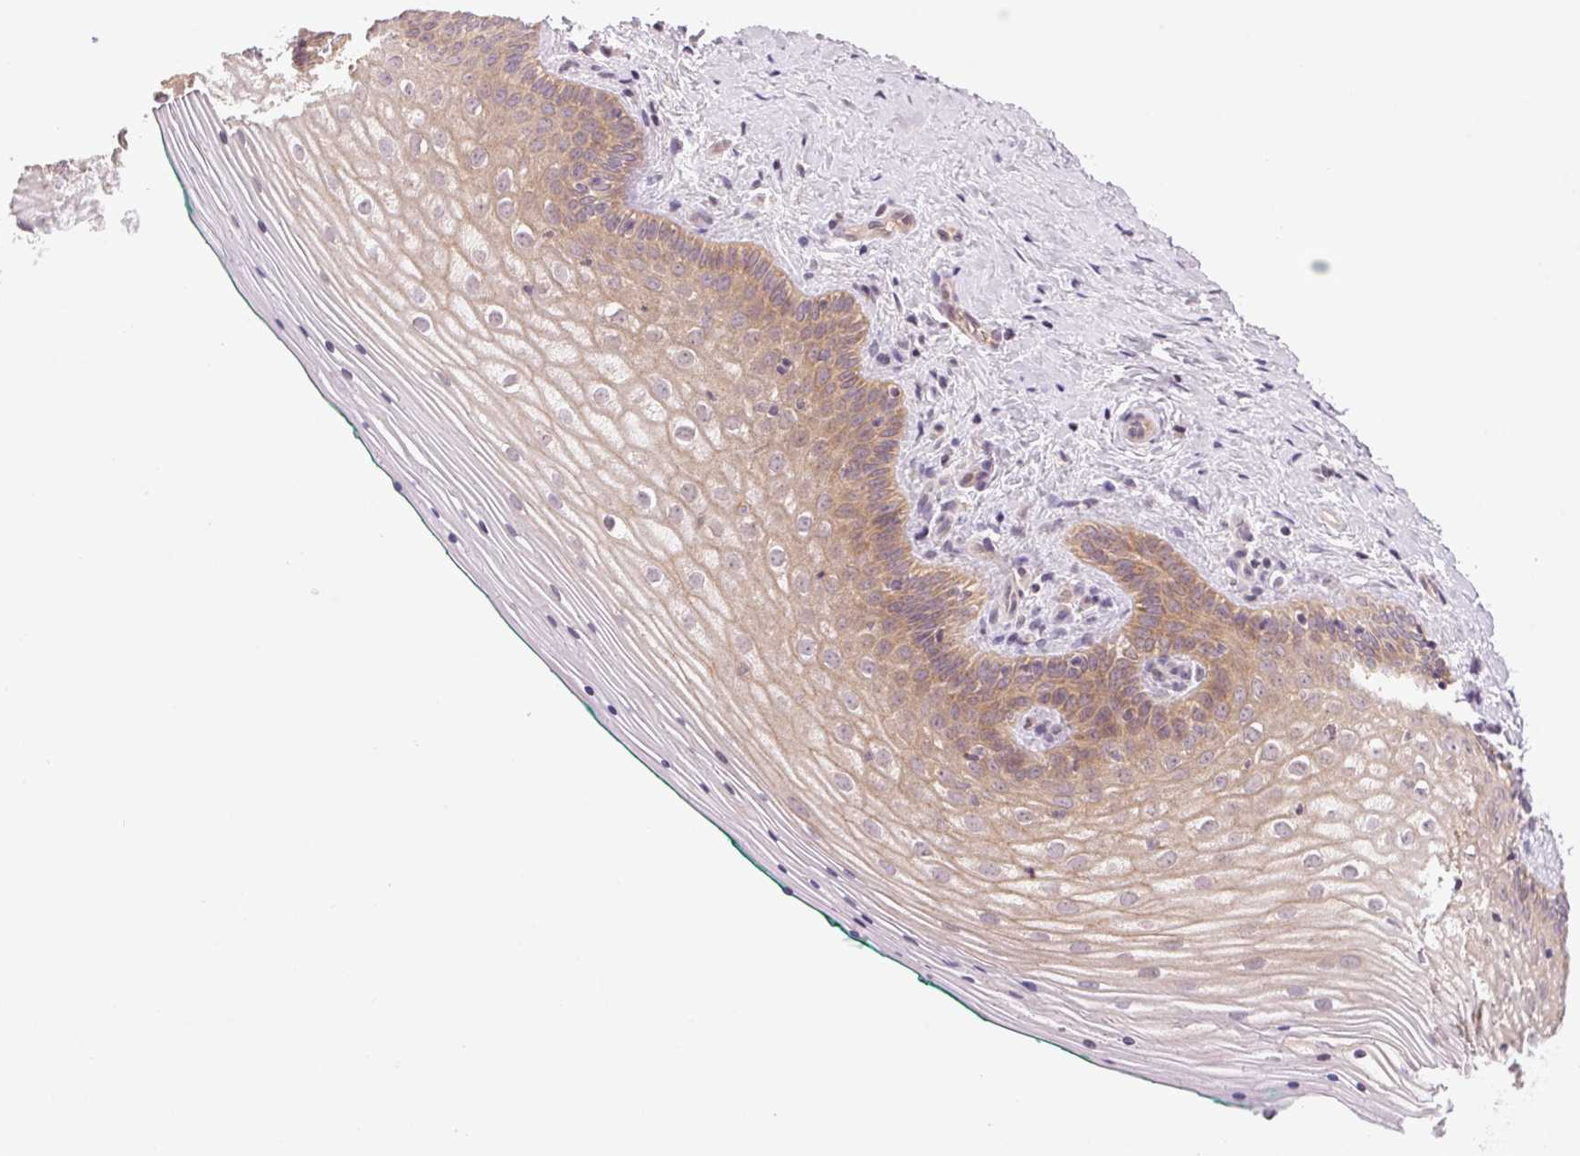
{"staining": {"intensity": "weak", "quantity": "25%-75%", "location": "cytoplasmic/membranous"}, "tissue": "vagina", "cell_type": "Squamous epithelial cells", "image_type": "normal", "snomed": [{"axis": "morphology", "description": "Normal tissue, NOS"}, {"axis": "topography", "description": "Vagina"}], "caption": "Immunohistochemical staining of unremarkable vagina exhibits 25%-75% levels of weak cytoplasmic/membranous protein positivity in about 25%-75% of squamous epithelial cells.", "gene": "BNIP5", "patient": {"sex": "female", "age": 45}}